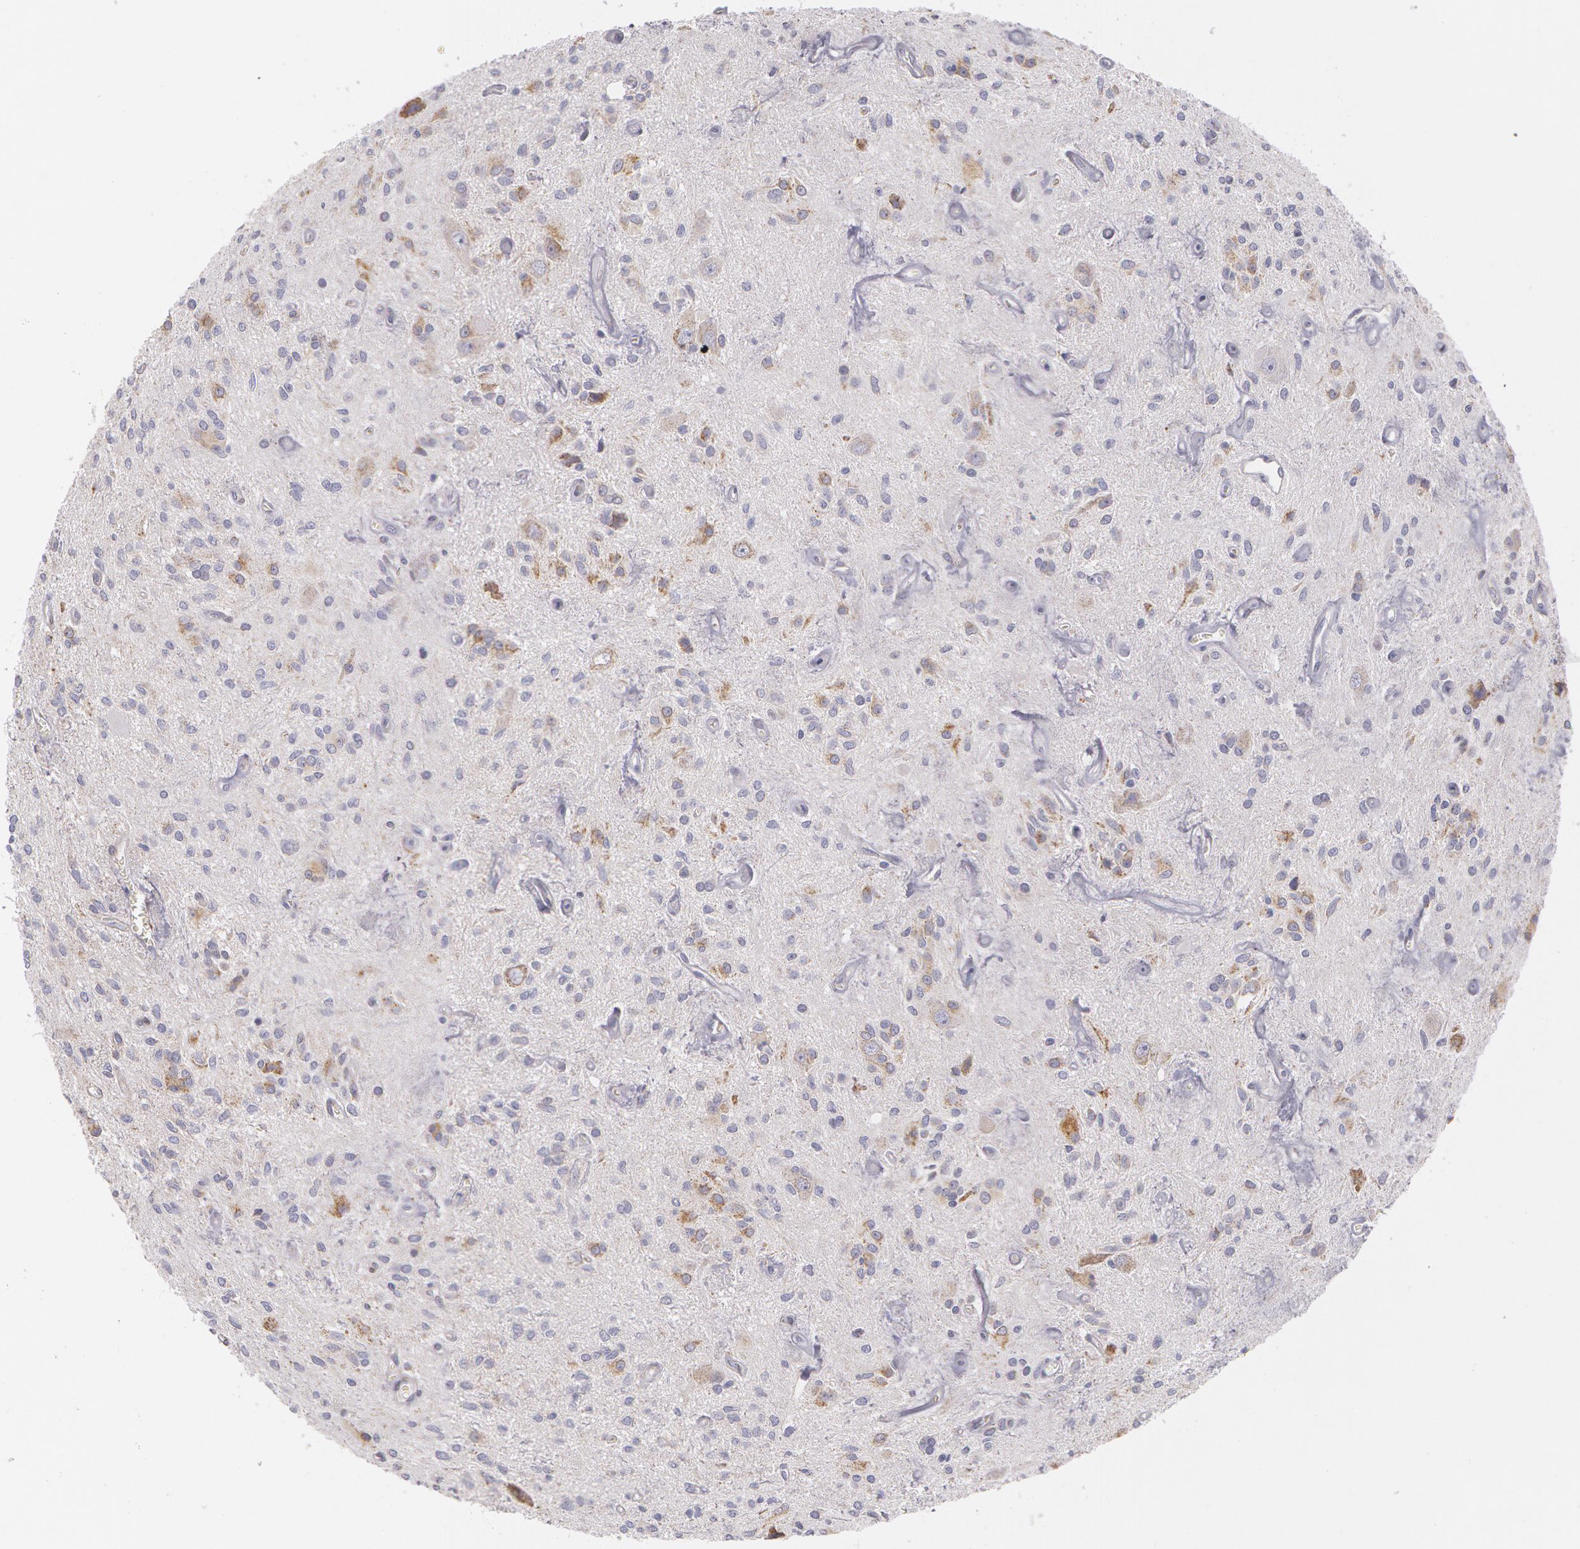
{"staining": {"intensity": "negative", "quantity": "none", "location": "none"}, "tissue": "glioma", "cell_type": "Tumor cells", "image_type": "cancer", "snomed": [{"axis": "morphology", "description": "Glioma, malignant, Low grade"}, {"axis": "topography", "description": "Brain"}], "caption": "This is an IHC photomicrograph of glioma. There is no positivity in tumor cells.", "gene": "KRT18", "patient": {"sex": "female", "age": 15}}